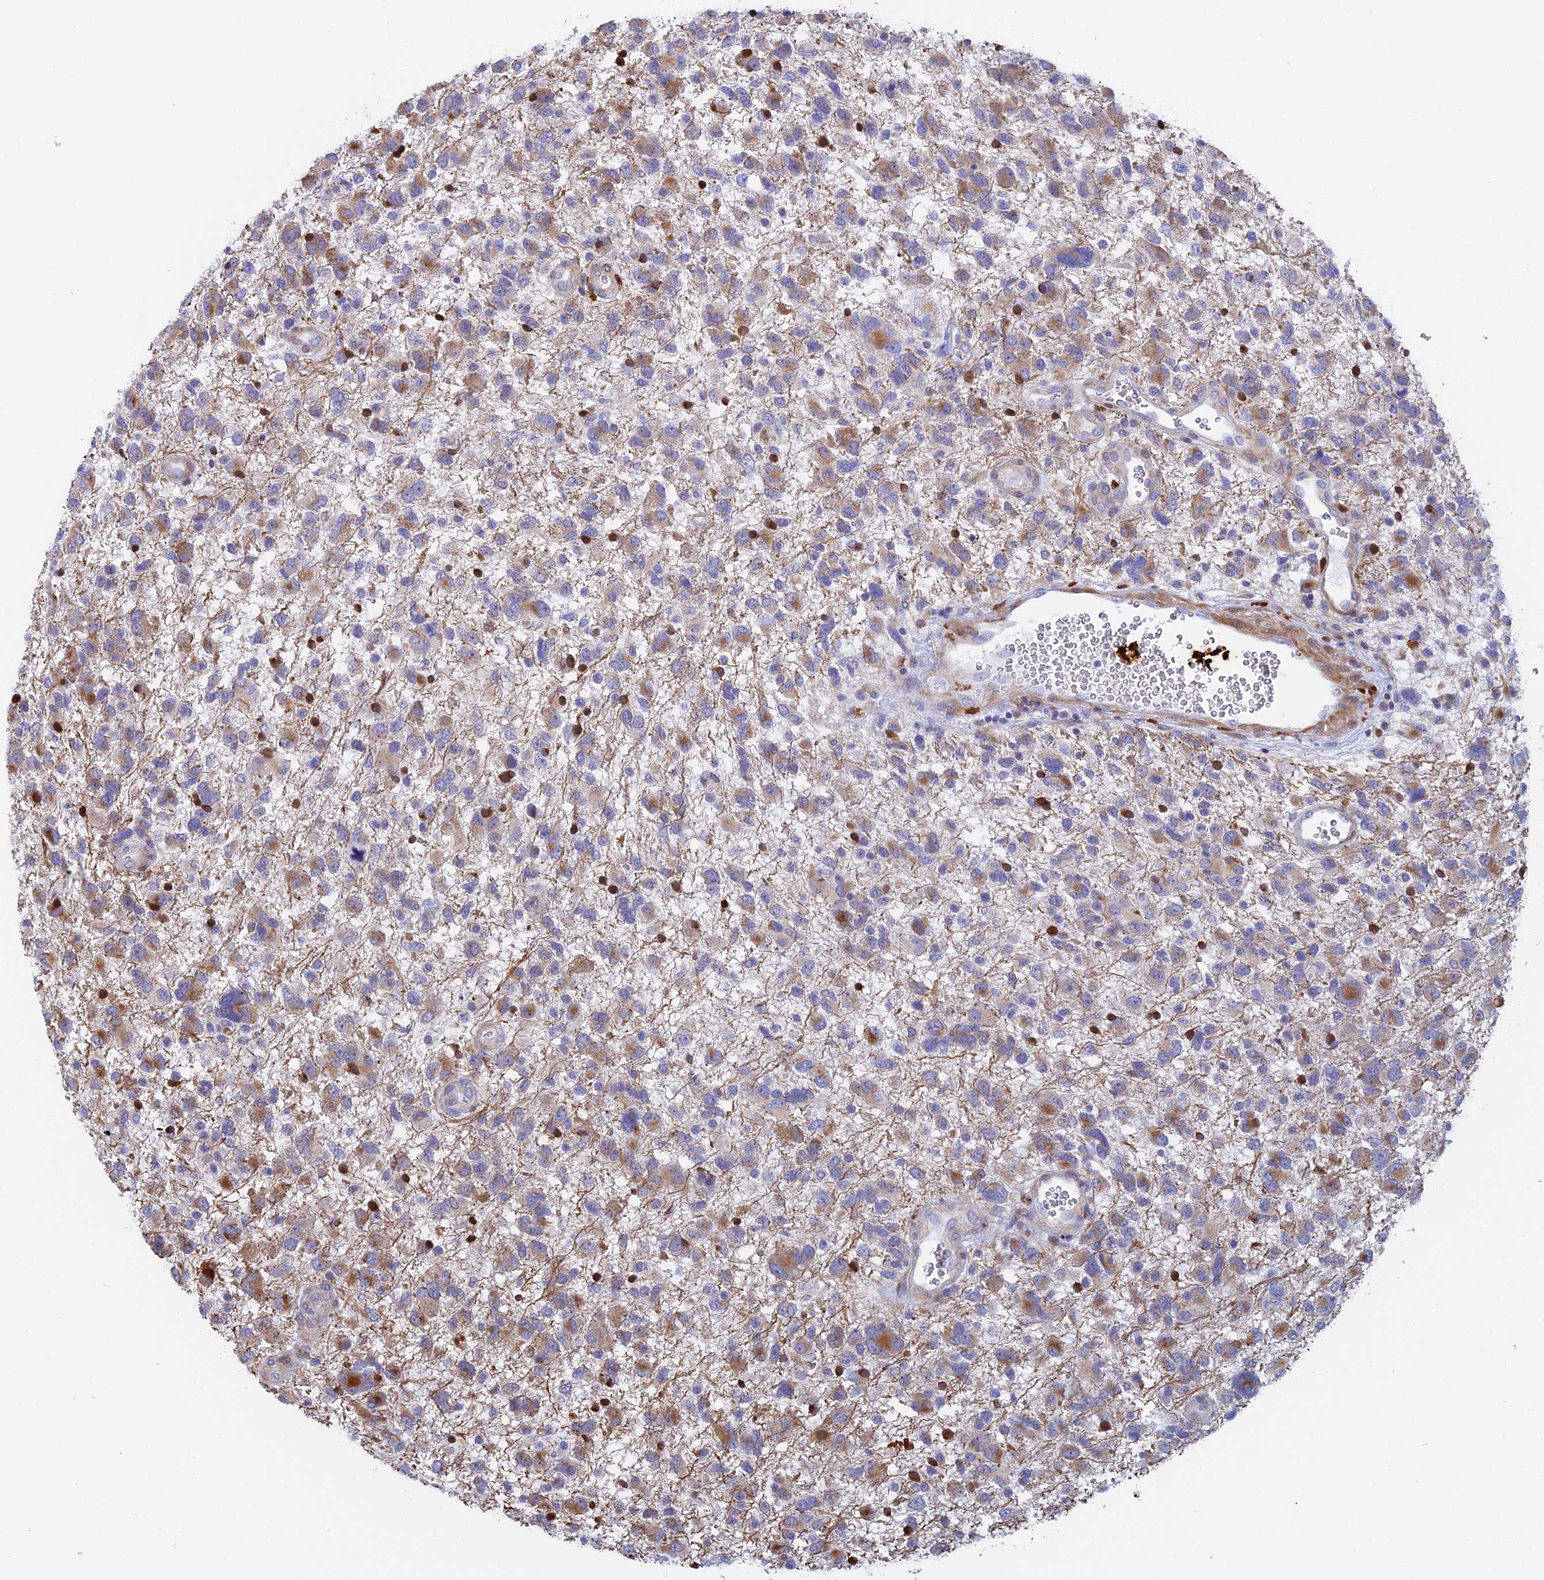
{"staining": {"intensity": "moderate", "quantity": "25%-75%", "location": "cytoplasmic/membranous"}, "tissue": "glioma", "cell_type": "Tumor cells", "image_type": "cancer", "snomed": [{"axis": "morphology", "description": "Glioma, malignant, High grade"}, {"axis": "topography", "description": "Brain"}], "caption": "IHC of glioma exhibits medium levels of moderate cytoplasmic/membranous positivity in about 25%-75% of tumor cells. (Stains: DAB in brown, nuclei in blue, Microscopy: brightfield microscopy at high magnification).", "gene": "SLC26A1", "patient": {"sex": "male", "age": 61}}